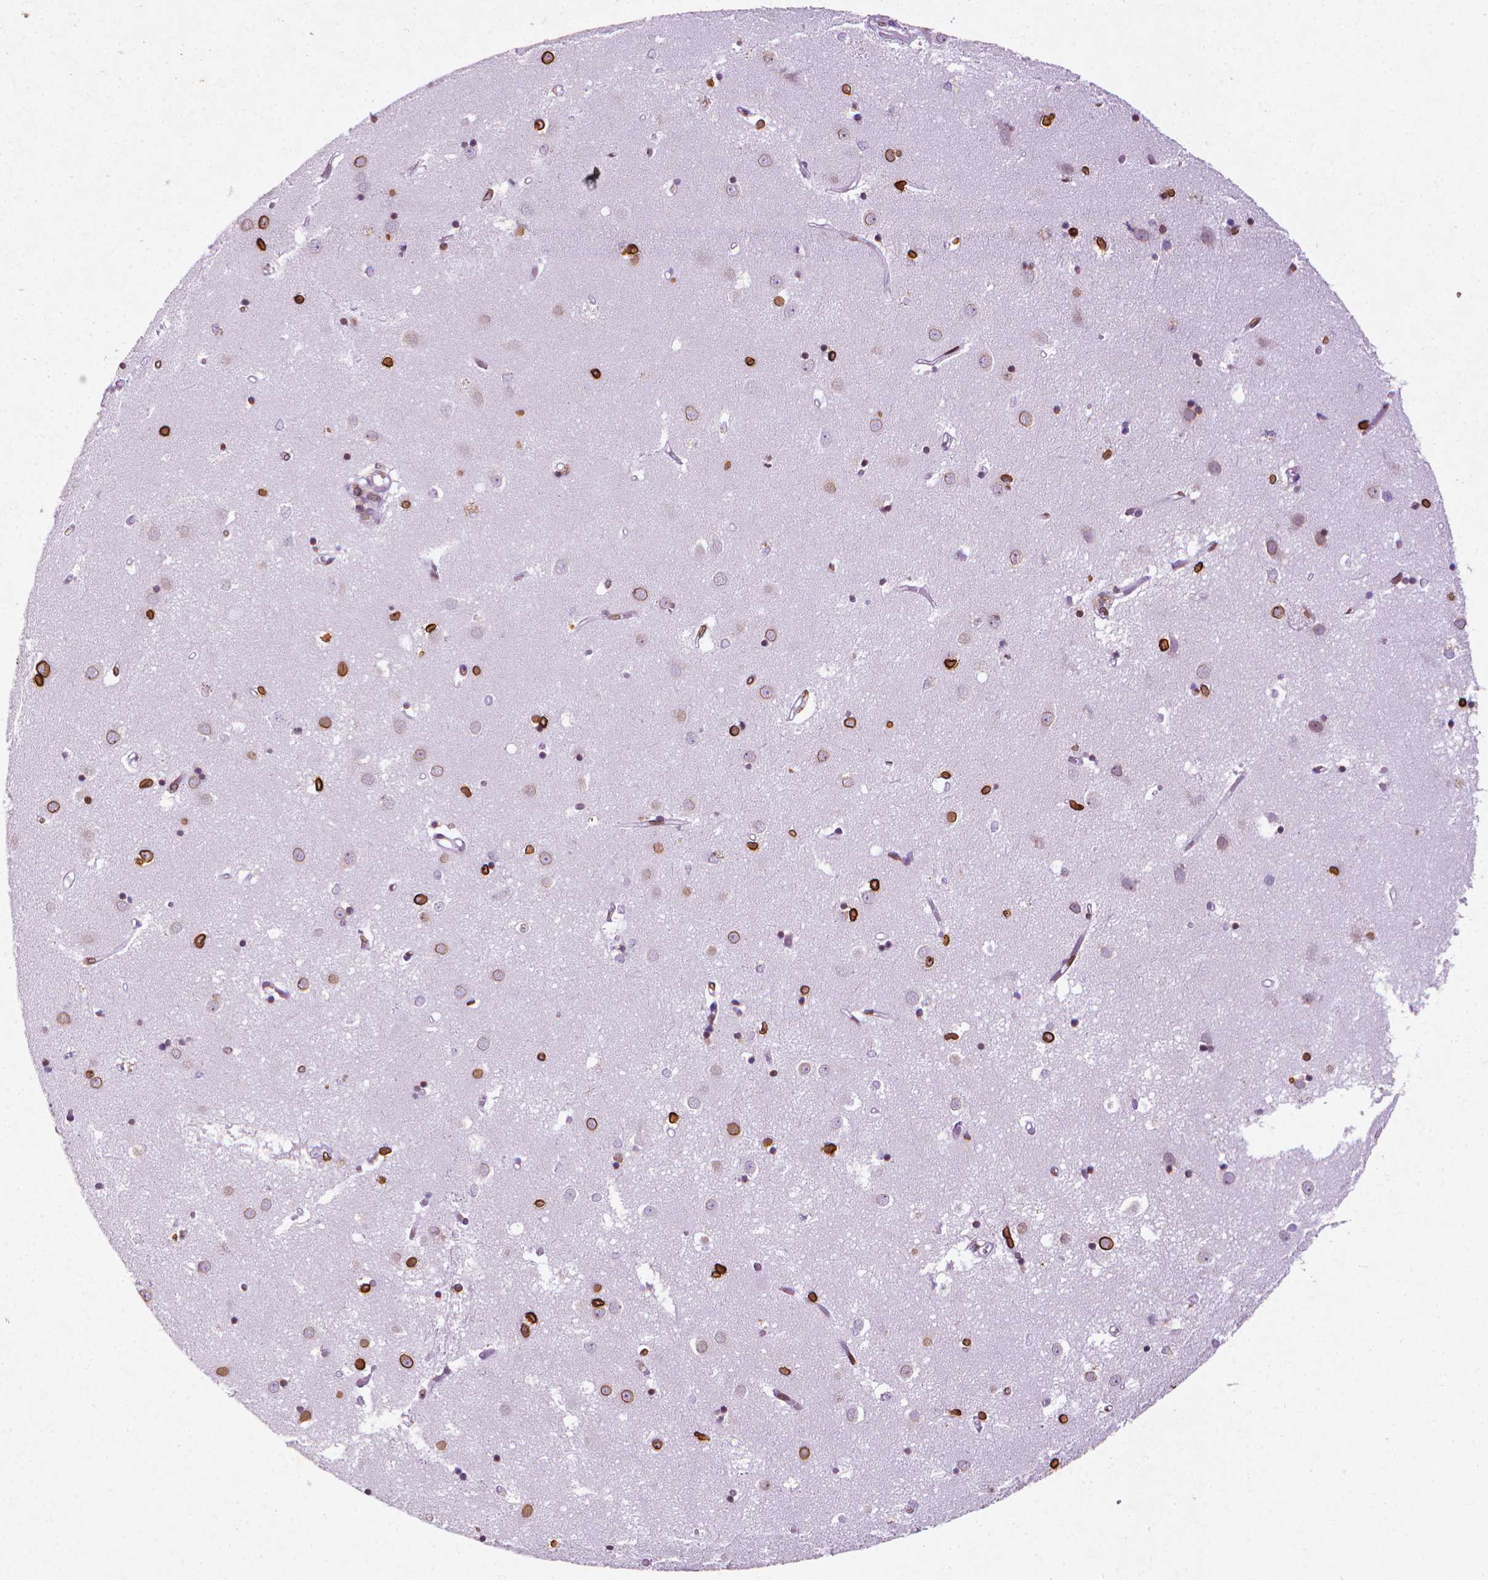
{"staining": {"intensity": "strong", "quantity": "25%-75%", "location": "cytoplasmic/membranous,nuclear"}, "tissue": "caudate", "cell_type": "Glial cells", "image_type": "normal", "snomed": [{"axis": "morphology", "description": "Normal tissue, NOS"}, {"axis": "topography", "description": "Lateral ventricle wall"}], "caption": "About 25%-75% of glial cells in unremarkable human caudate reveal strong cytoplasmic/membranous,nuclear protein expression as visualized by brown immunohistochemical staining.", "gene": "LMNB1", "patient": {"sex": "male", "age": 54}}